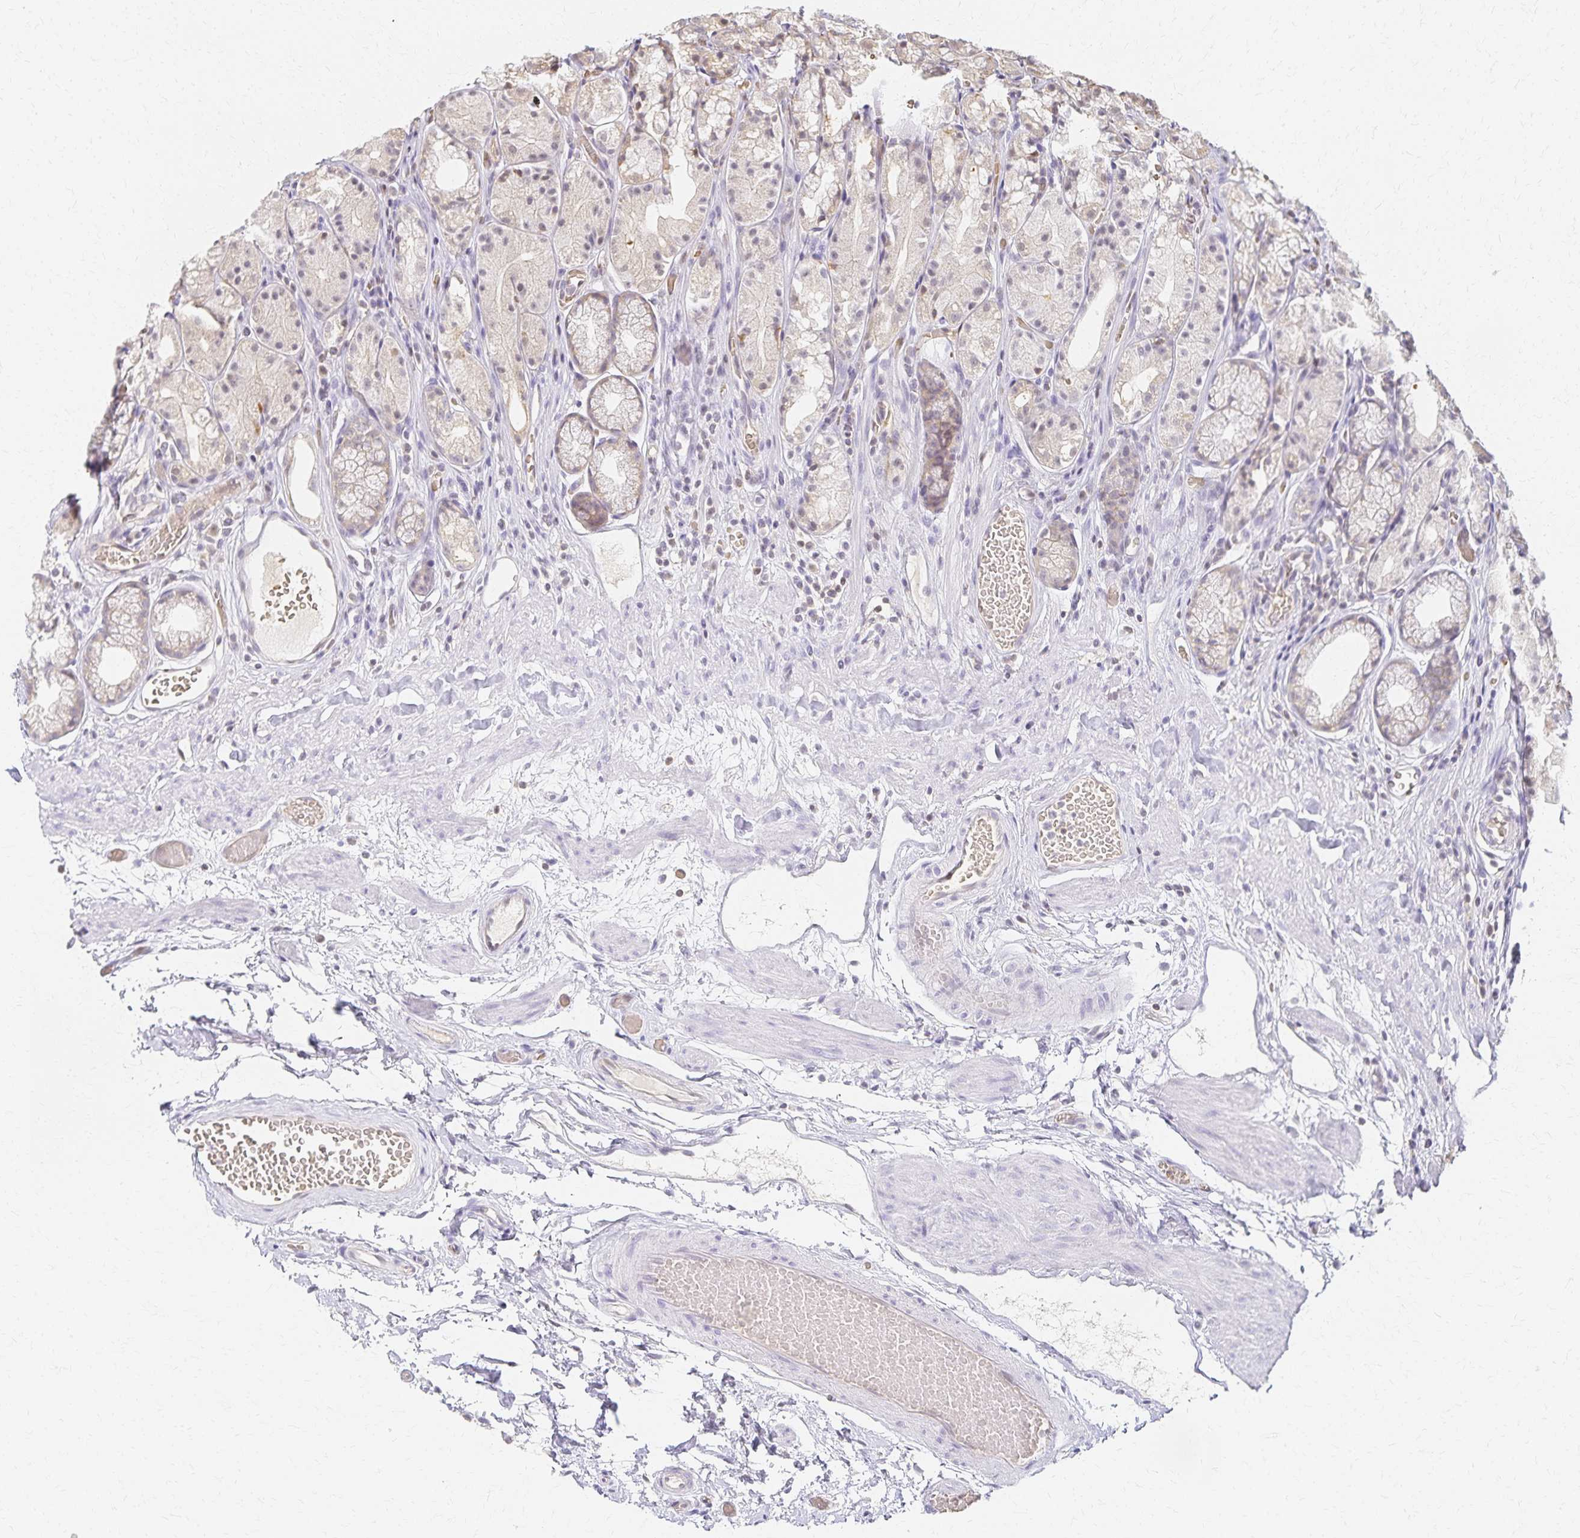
{"staining": {"intensity": "weak", "quantity": "<25%", "location": "cytoplasmic/membranous"}, "tissue": "stomach", "cell_type": "Glandular cells", "image_type": "normal", "snomed": [{"axis": "morphology", "description": "Normal tissue, NOS"}, {"axis": "topography", "description": "Smooth muscle"}, {"axis": "topography", "description": "Stomach"}], "caption": "Stomach stained for a protein using IHC shows no staining glandular cells.", "gene": "AZGP1", "patient": {"sex": "male", "age": 70}}